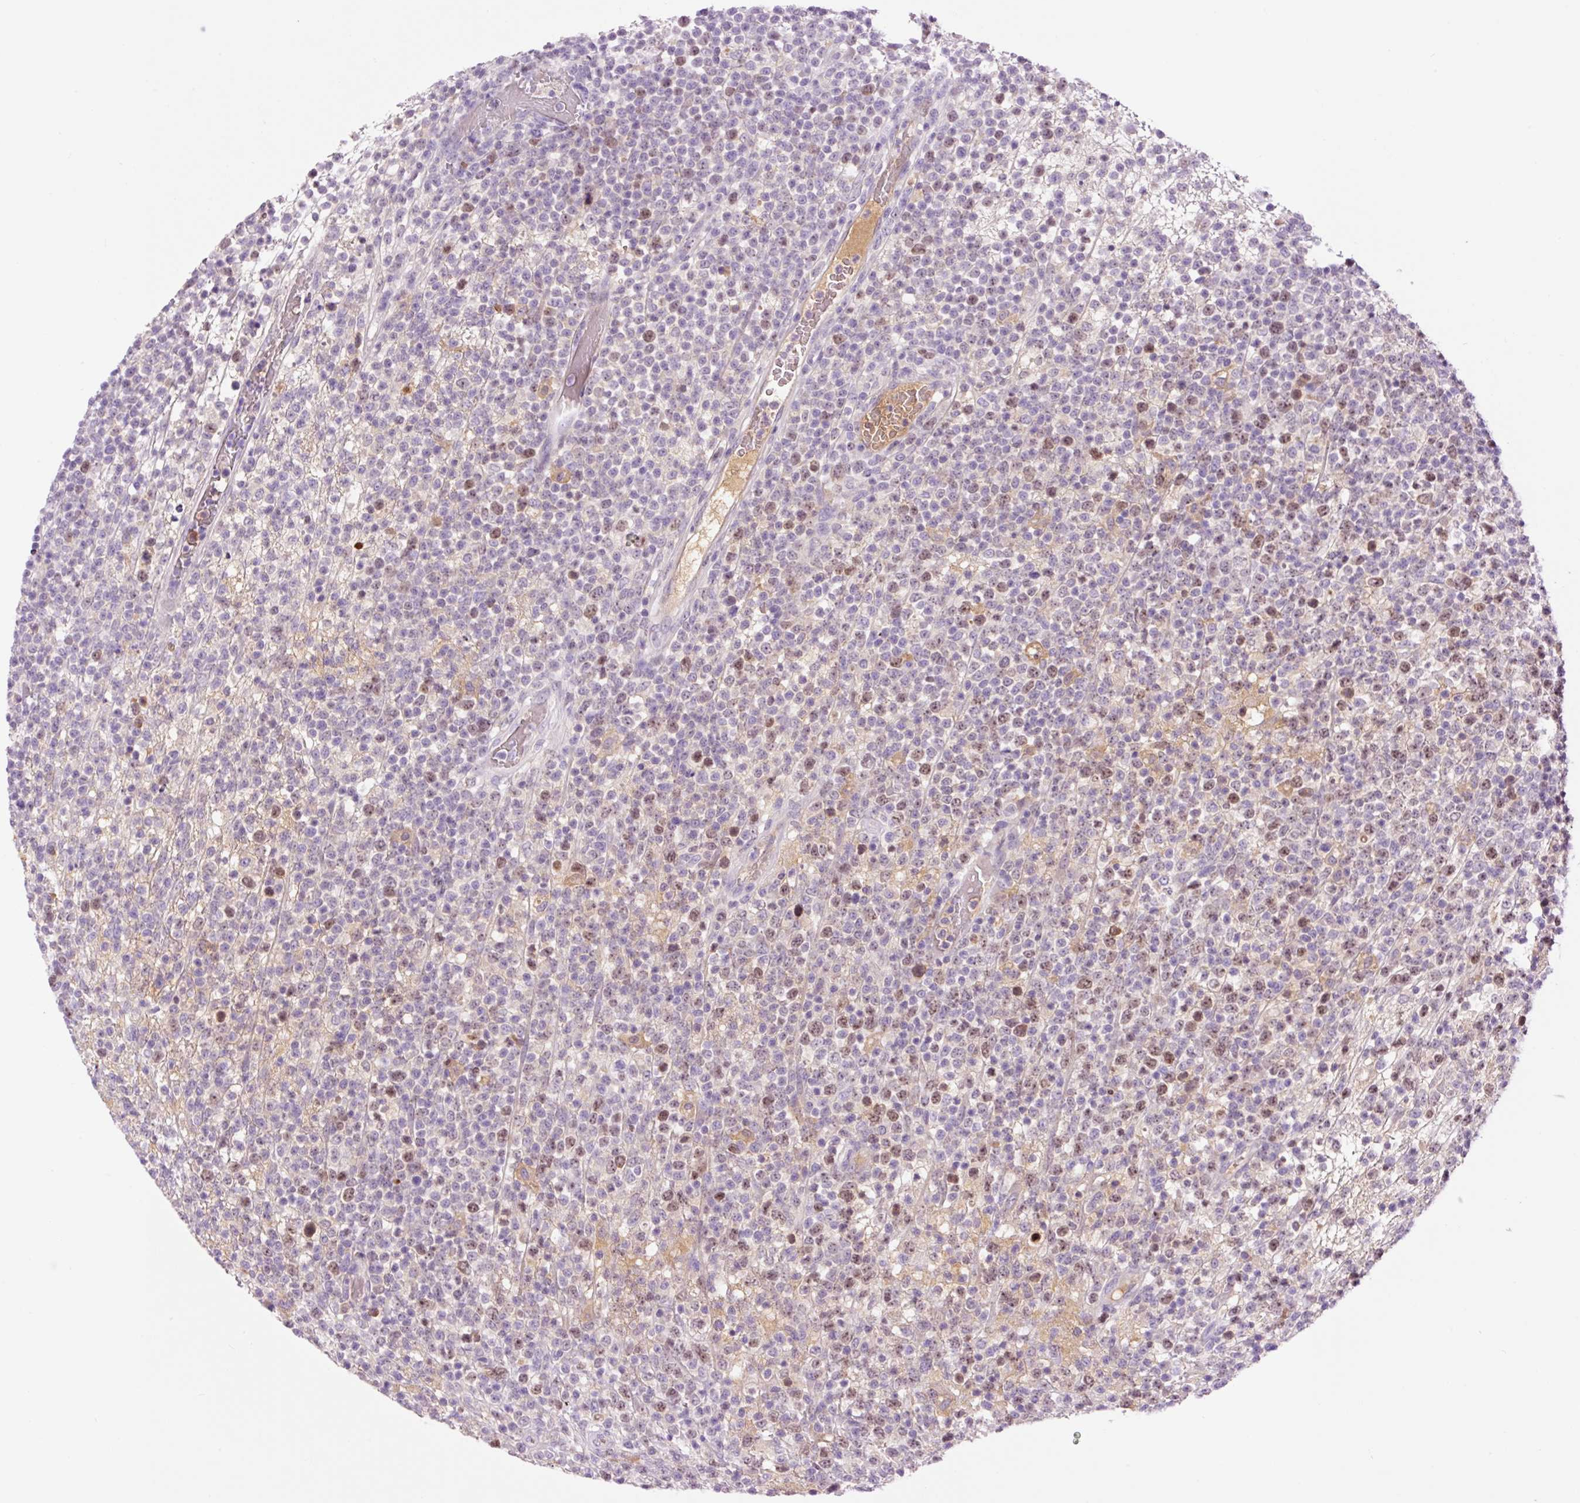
{"staining": {"intensity": "moderate", "quantity": "25%-75%", "location": "nuclear"}, "tissue": "lymphoma", "cell_type": "Tumor cells", "image_type": "cancer", "snomed": [{"axis": "morphology", "description": "Malignant lymphoma, non-Hodgkin's type, High grade"}, {"axis": "topography", "description": "Colon"}], "caption": "Brown immunohistochemical staining in lymphoma exhibits moderate nuclear positivity in approximately 25%-75% of tumor cells. (DAB IHC, brown staining for protein, blue staining for nuclei).", "gene": "DPPA4", "patient": {"sex": "female", "age": 53}}